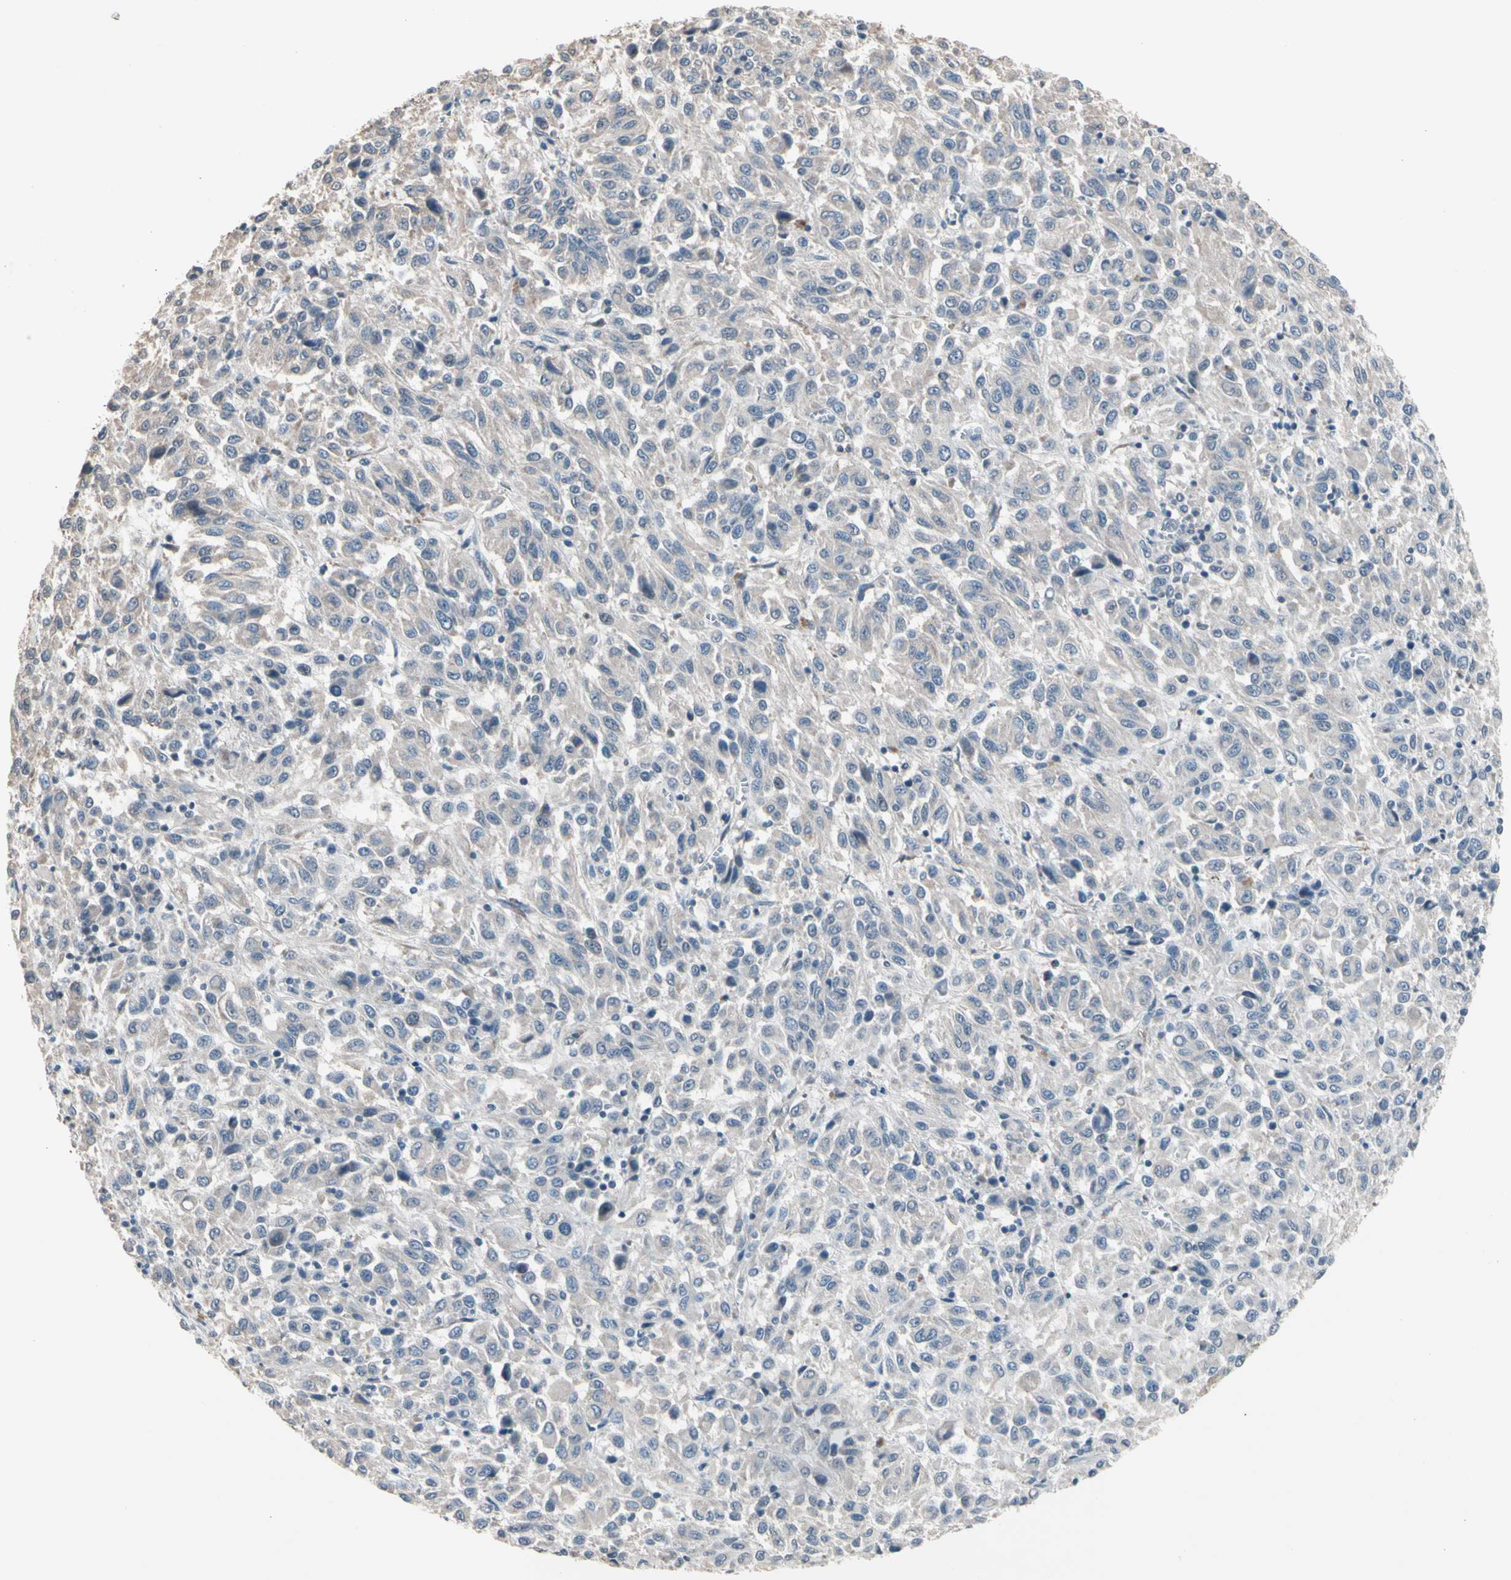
{"staining": {"intensity": "weak", "quantity": ">75%", "location": "cytoplasmic/membranous"}, "tissue": "melanoma", "cell_type": "Tumor cells", "image_type": "cancer", "snomed": [{"axis": "morphology", "description": "Malignant melanoma, Metastatic site"}, {"axis": "topography", "description": "Lung"}], "caption": "Brown immunohistochemical staining in human malignant melanoma (metastatic site) displays weak cytoplasmic/membranous expression in about >75% of tumor cells. Using DAB (3,3'-diaminobenzidine) (brown) and hematoxylin (blue) stains, captured at high magnification using brightfield microscopy.", "gene": "SV2A", "patient": {"sex": "male", "age": 64}}